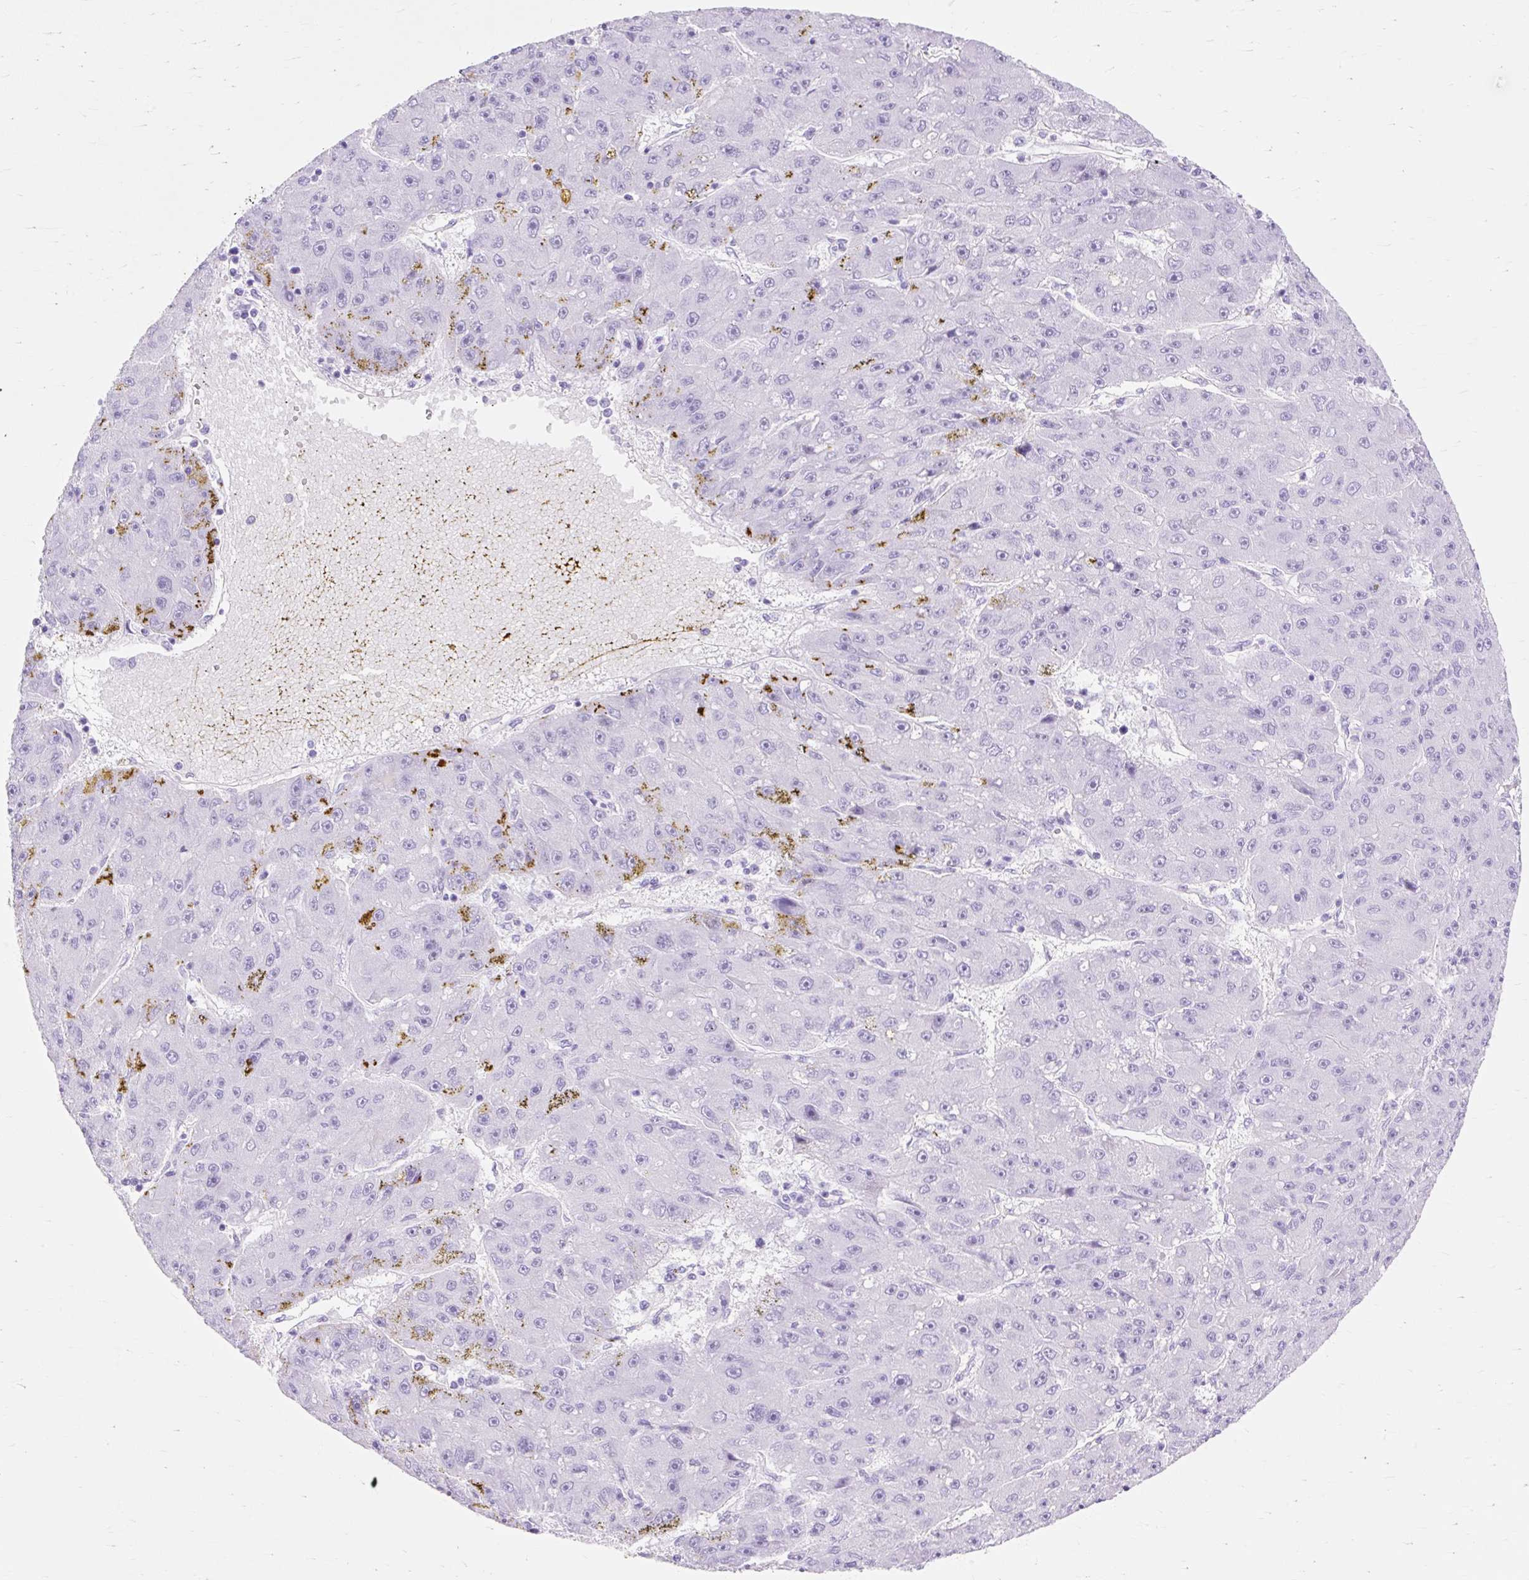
{"staining": {"intensity": "negative", "quantity": "none", "location": "none"}, "tissue": "liver cancer", "cell_type": "Tumor cells", "image_type": "cancer", "snomed": [{"axis": "morphology", "description": "Carcinoma, Hepatocellular, NOS"}, {"axis": "topography", "description": "Liver"}], "caption": "Immunohistochemistry histopathology image of neoplastic tissue: liver cancer (hepatocellular carcinoma) stained with DAB demonstrates no significant protein positivity in tumor cells.", "gene": "MBP", "patient": {"sex": "male", "age": 67}}